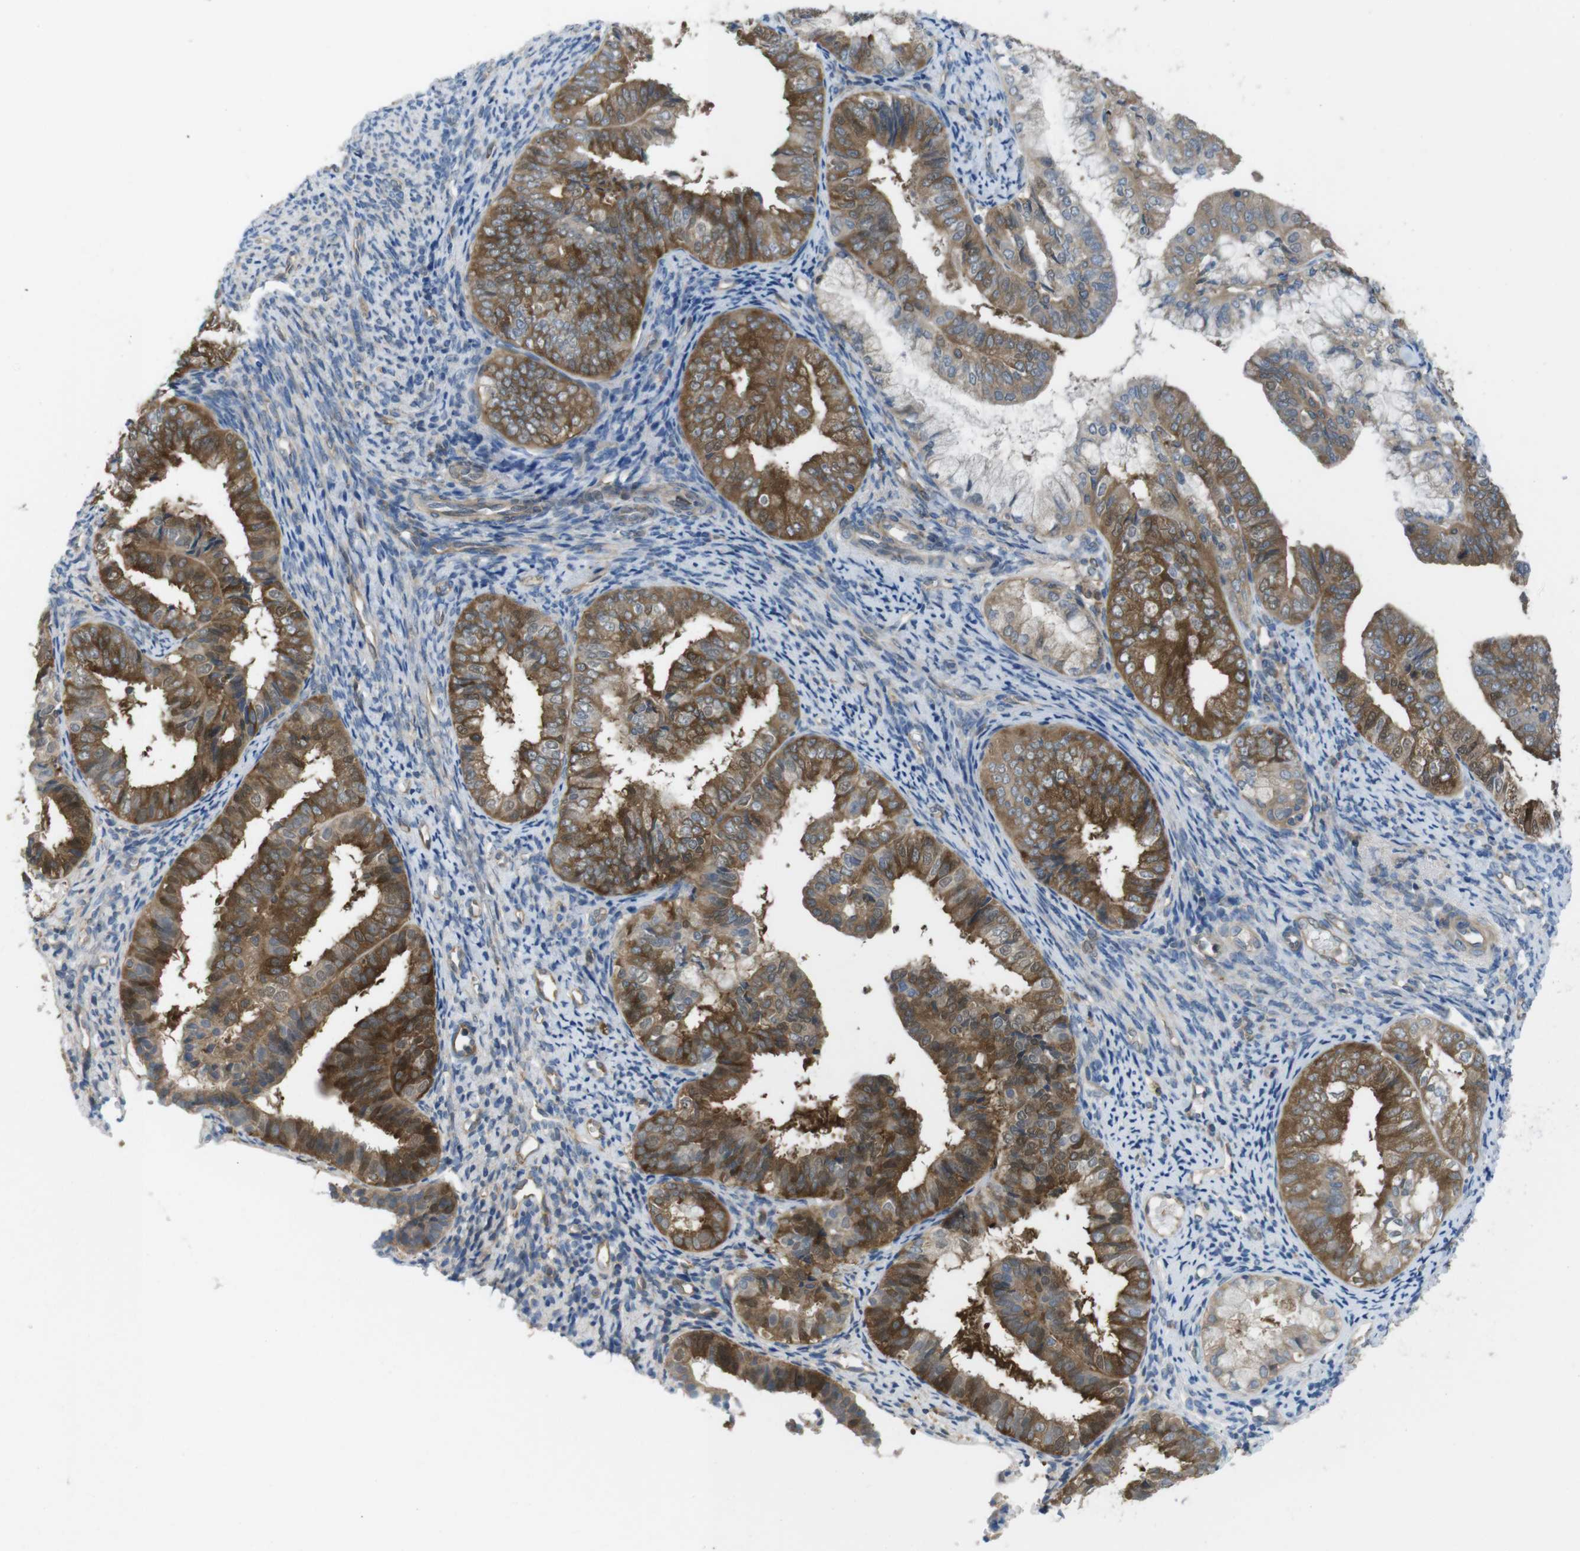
{"staining": {"intensity": "moderate", "quantity": ">75%", "location": "cytoplasmic/membranous"}, "tissue": "endometrial cancer", "cell_type": "Tumor cells", "image_type": "cancer", "snomed": [{"axis": "morphology", "description": "Adenocarcinoma, NOS"}, {"axis": "topography", "description": "Endometrium"}], "caption": "Brown immunohistochemical staining in human endometrial cancer shows moderate cytoplasmic/membranous positivity in approximately >75% of tumor cells. The staining was performed using DAB (3,3'-diaminobenzidine) to visualize the protein expression in brown, while the nuclei were stained in blue with hematoxylin (Magnification: 20x).", "gene": "MTHFD1", "patient": {"sex": "female", "age": 63}}